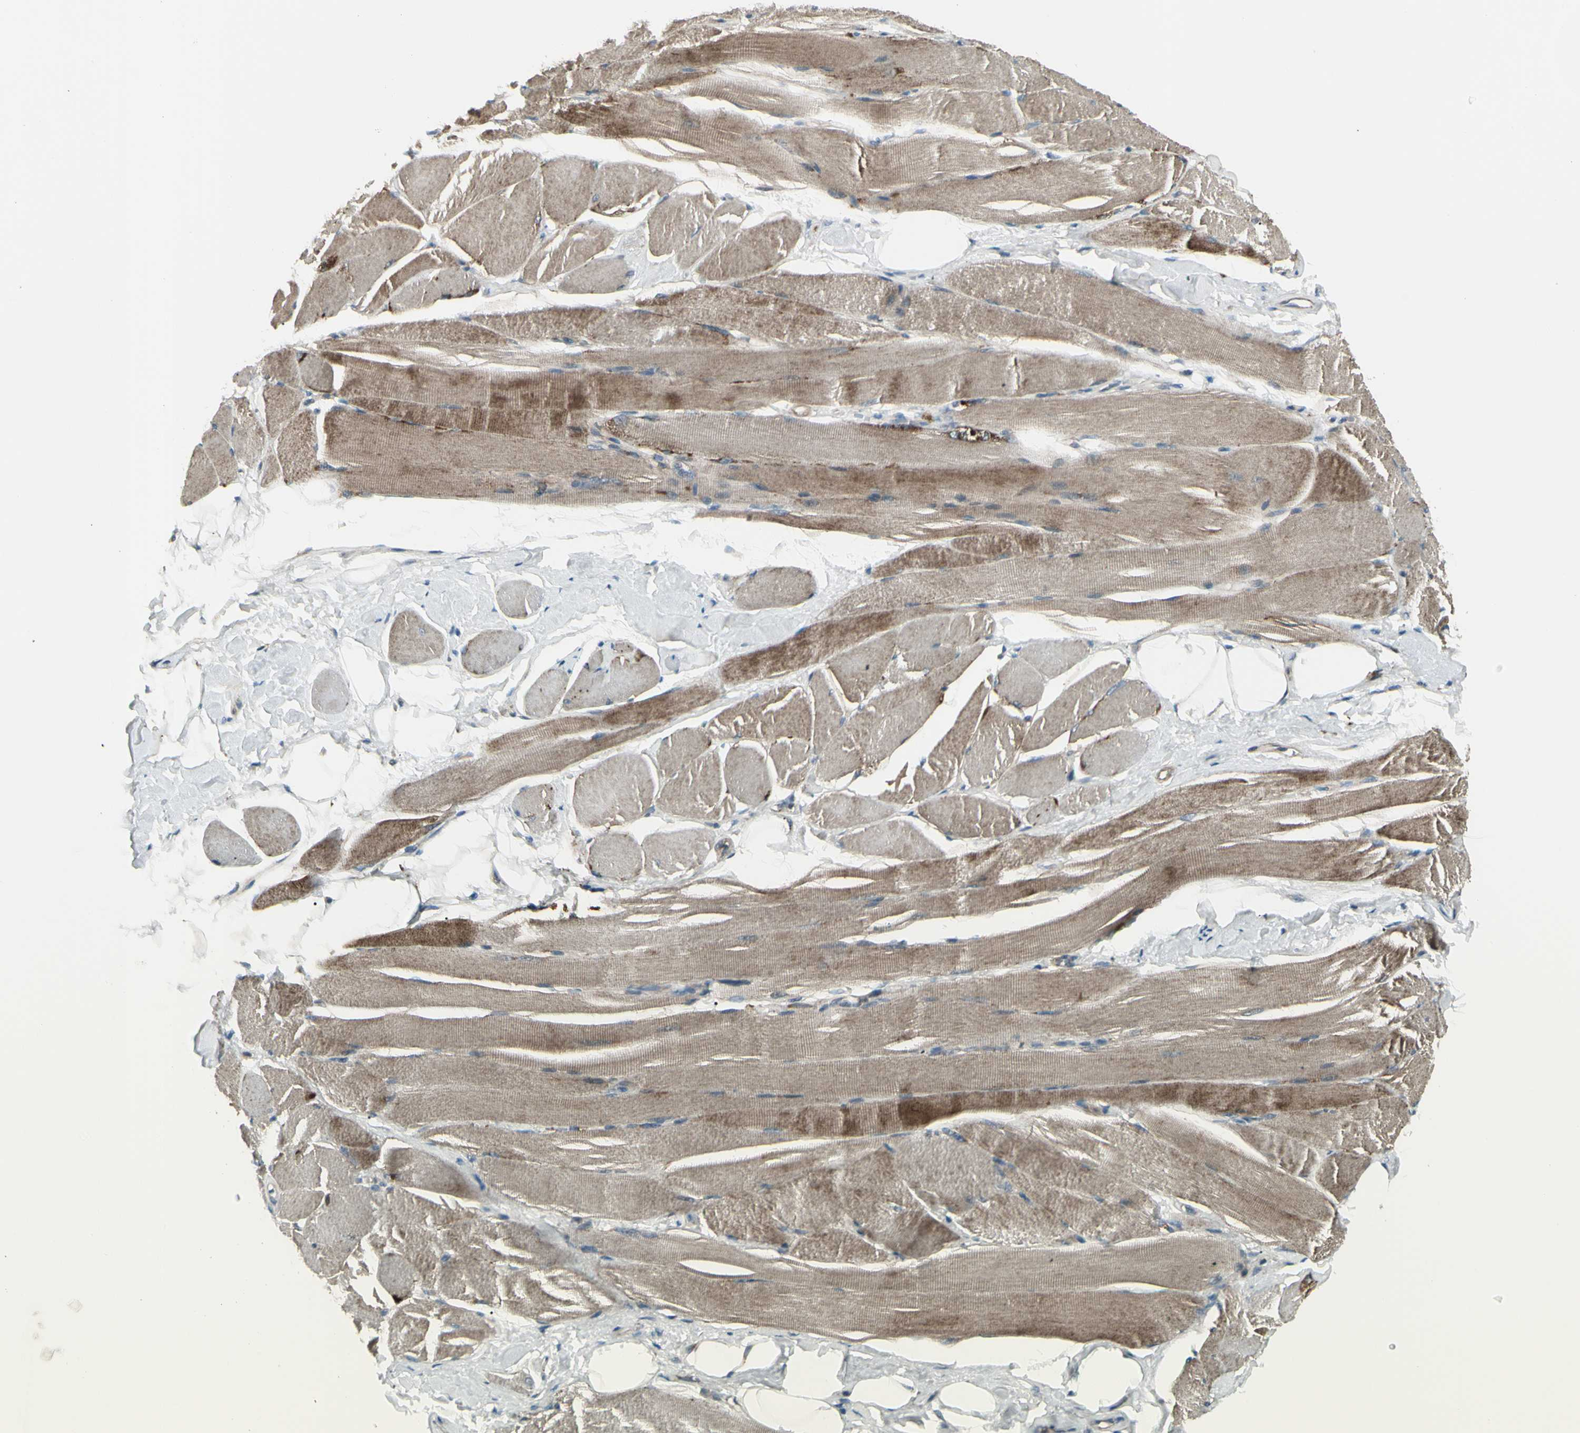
{"staining": {"intensity": "moderate", "quantity": ">75%", "location": "cytoplasmic/membranous"}, "tissue": "skeletal muscle", "cell_type": "Myocytes", "image_type": "normal", "snomed": [{"axis": "morphology", "description": "Normal tissue, NOS"}, {"axis": "topography", "description": "Skeletal muscle"}, {"axis": "topography", "description": "Peripheral nerve tissue"}], "caption": "Brown immunohistochemical staining in benign human skeletal muscle shows moderate cytoplasmic/membranous expression in about >75% of myocytes.", "gene": "OSTM1", "patient": {"sex": "female", "age": 84}}